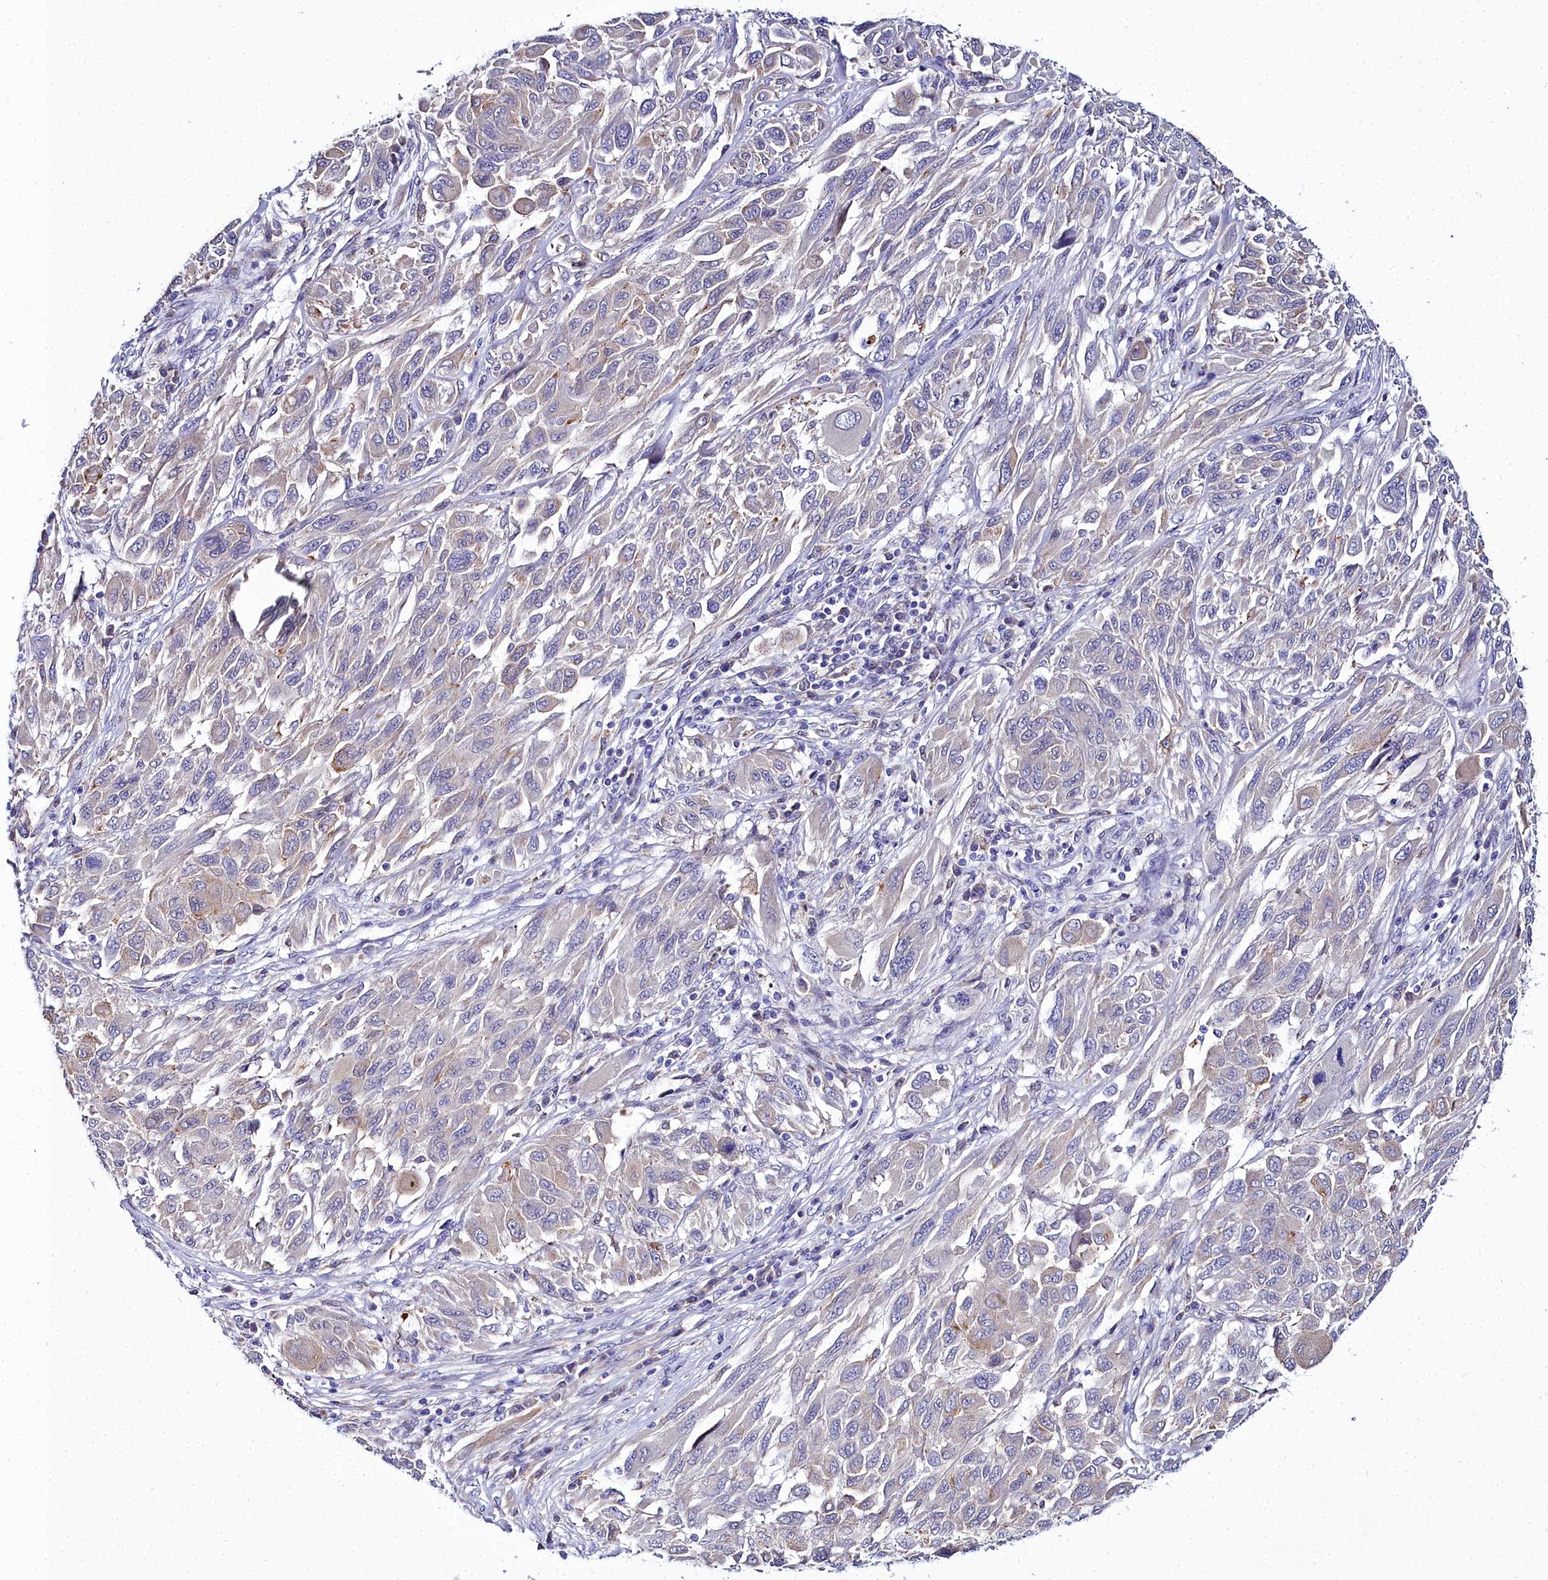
{"staining": {"intensity": "weak", "quantity": "<25%", "location": "cytoplasmic/membranous"}, "tissue": "melanoma", "cell_type": "Tumor cells", "image_type": "cancer", "snomed": [{"axis": "morphology", "description": "Malignant melanoma, NOS"}, {"axis": "topography", "description": "Skin"}], "caption": "Melanoma was stained to show a protein in brown. There is no significant positivity in tumor cells.", "gene": "ELAPOR2", "patient": {"sex": "female", "age": 91}}